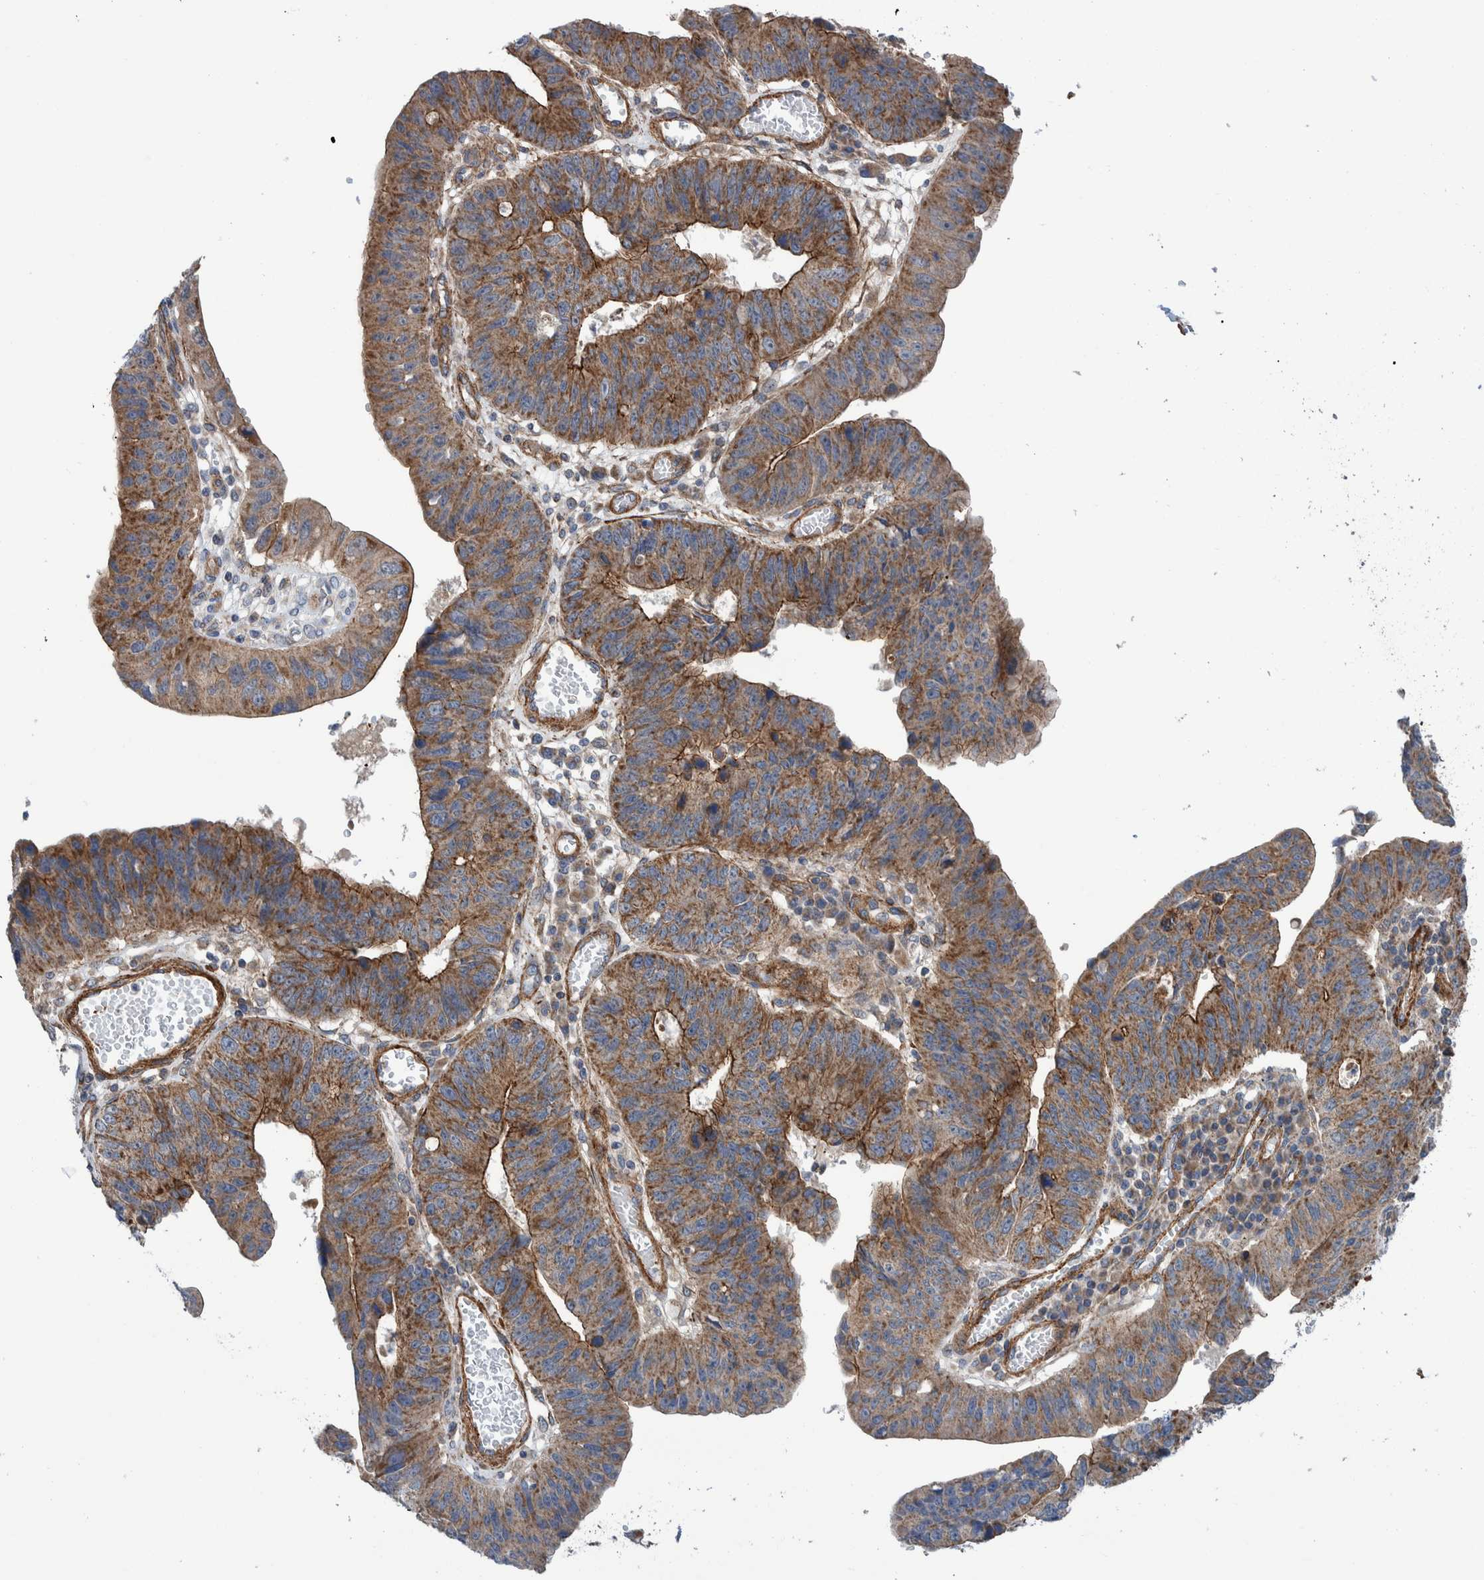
{"staining": {"intensity": "moderate", "quantity": ">75%", "location": "cytoplasmic/membranous"}, "tissue": "stomach cancer", "cell_type": "Tumor cells", "image_type": "cancer", "snomed": [{"axis": "morphology", "description": "Adenocarcinoma, NOS"}, {"axis": "topography", "description": "Stomach"}], "caption": "Brown immunohistochemical staining in human stomach cancer (adenocarcinoma) shows moderate cytoplasmic/membranous staining in about >75% of tumor cells. Using DAB (3,3'-diaminobenzidine) (brown) and hematoxylin (blue) stains, captured at high magnification using brightfield microscopy.", "gene": "SLC25A10", "patient": {"sex": "male", "age": 59}}